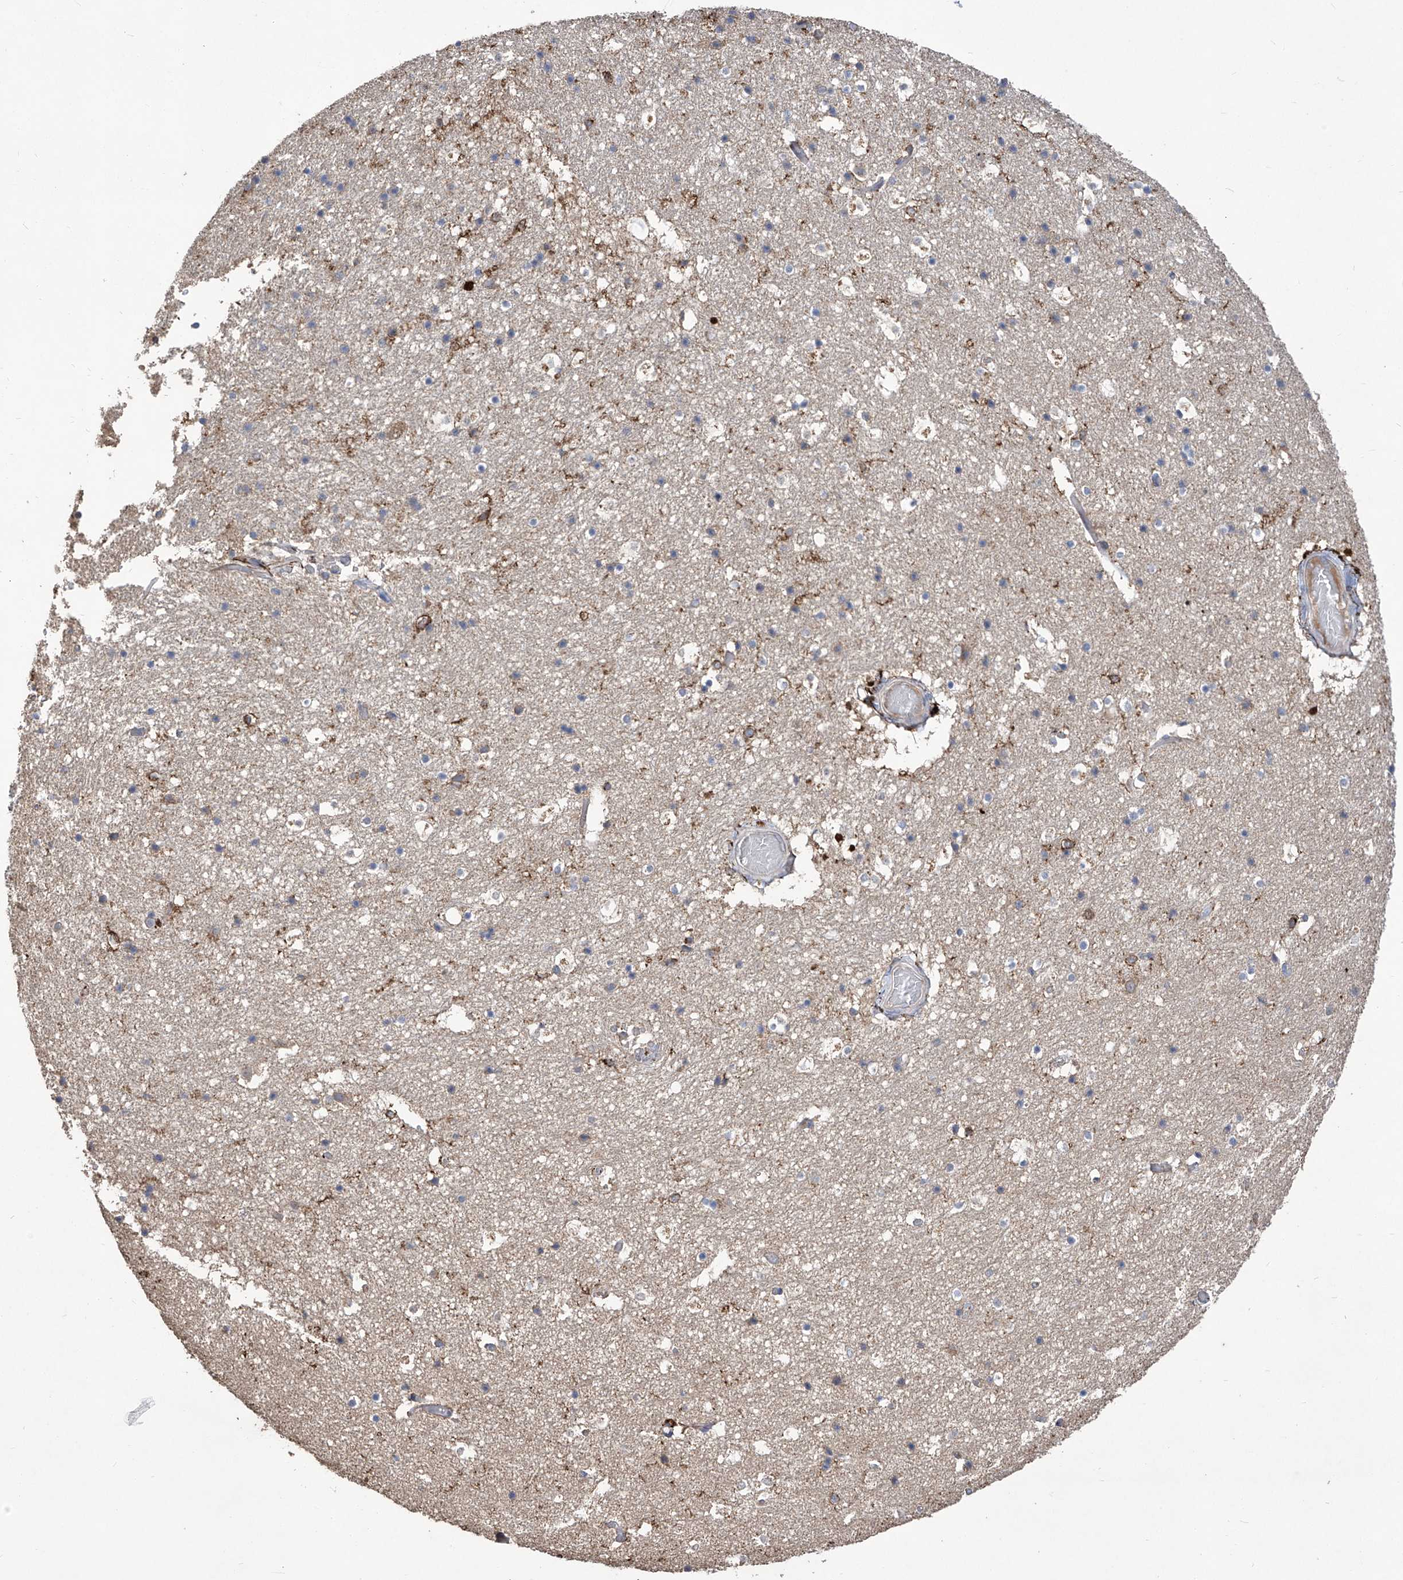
{"staining": {"intensity": "strong", "quantity": "<25%", "location": "cytoplasmic/membranous"}, "tissue": "hippocampus", "cell_type": "Glial cells", "image_type": "normal", "snomed": [{"axis": "morphology", "description": "Normal tissue, NOS"}, {"axis": "topography", "description": "Hippocampus"}], "caption": "Protein analysis of unremarkable hippocampus exhibits strong cytoplasmic/membranous expression in about <25% of glial cells.", "gene": "TXNIP", "patient": {"sex": "female", "age": 52}}